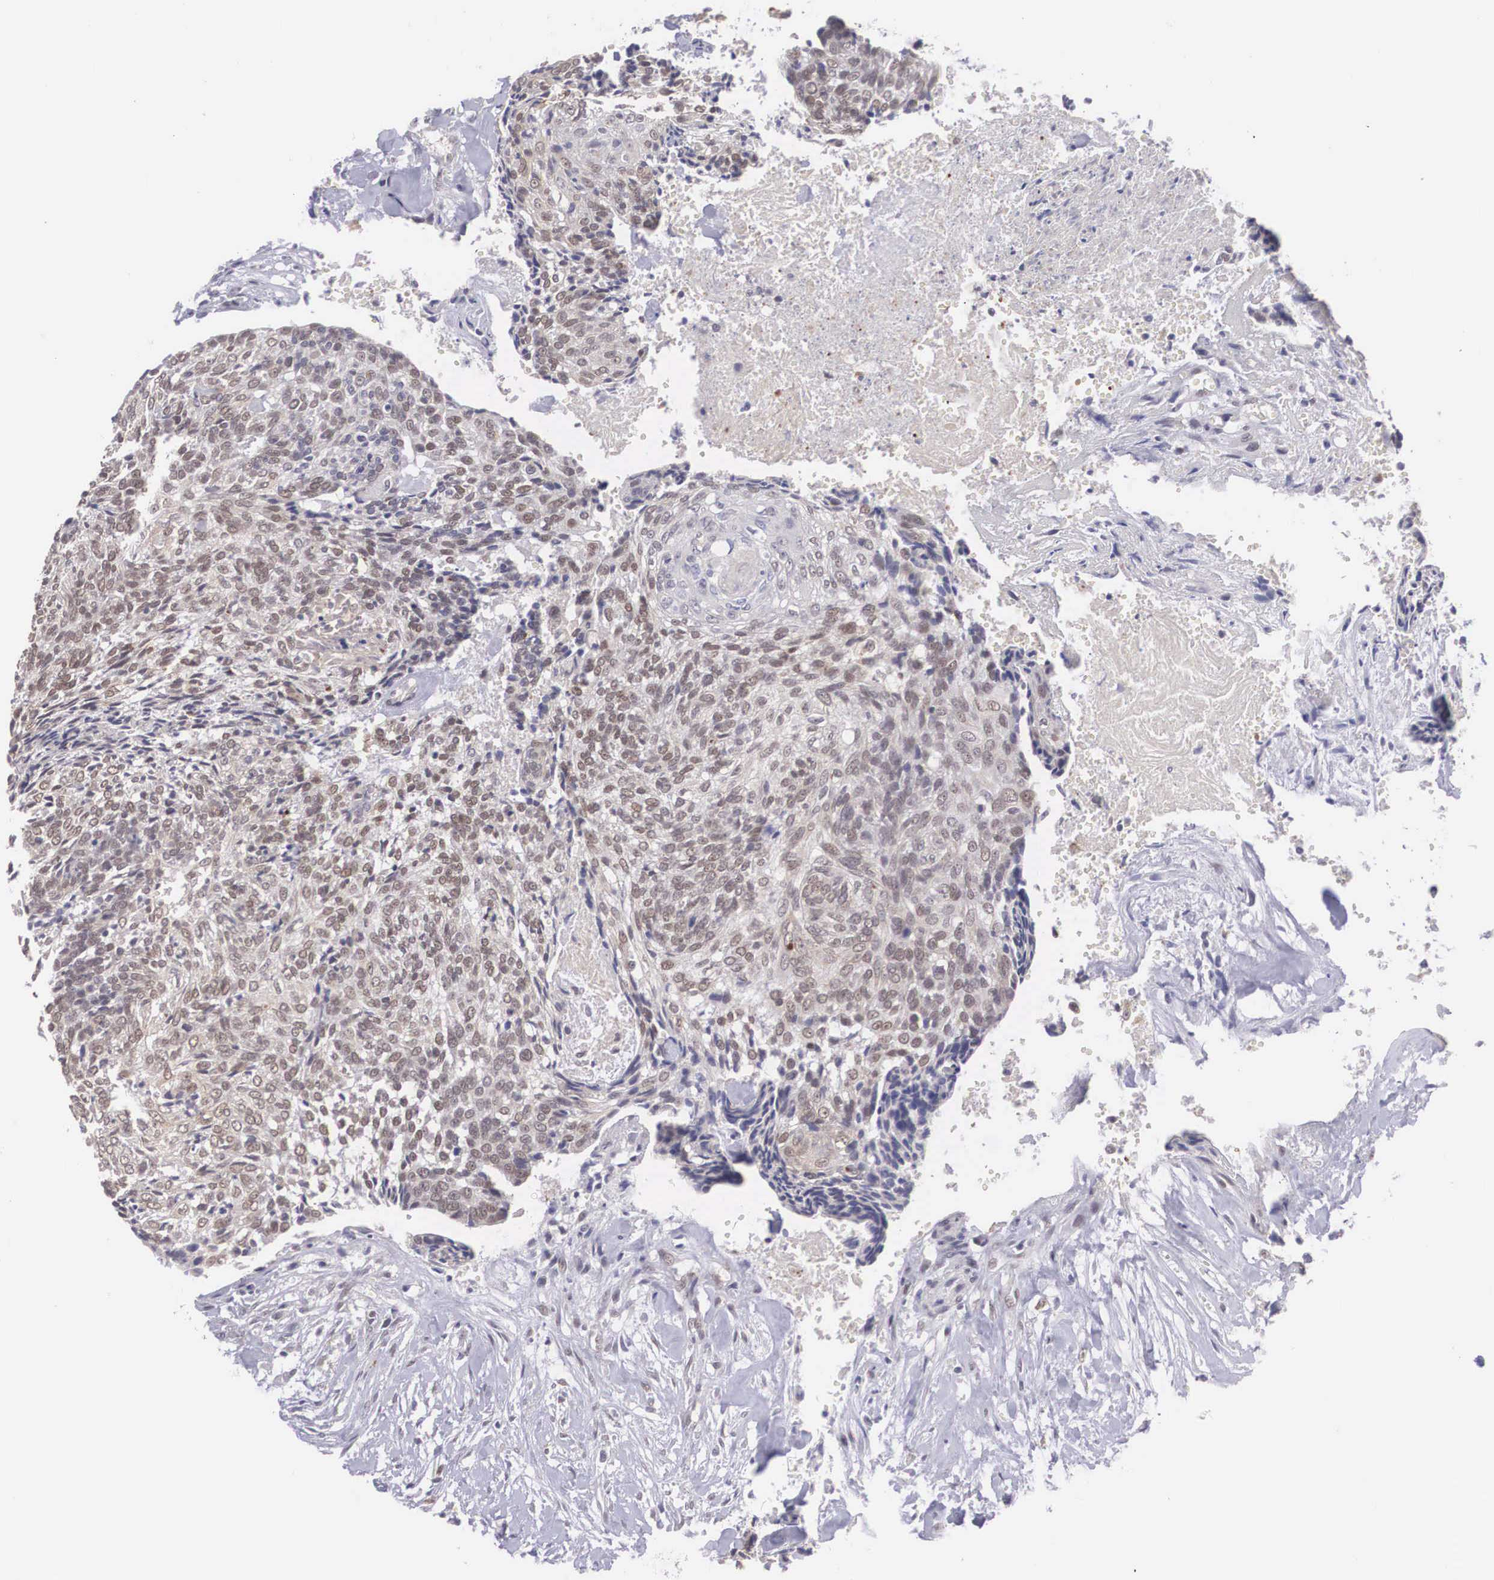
{"staining": {"intensity": "moderate", "quantity": ">75%", "location": "cytoplasmic/membranous,nuclear"}, "tissue": "head and neck cancer", "cell_type": "Tumor cells", "image_type": "cancer", "snomed": [{"axis": "morphology", "description": "Squamous cell carcinoma, NOS"}, {"axis": "topography", "description": "Salivary gland"}, {"axis": "topography", "description": "Head-Neck"}], "caption": "This is an image of immunohistochemistry staining of head and neck cancer (squamous cell carcinoma), which shows moderate positivity in the cytoplasmic/membranous and nuclear of tumor cells.", "gene": "NINL", "patient": {"sex": "male", "age": 70}}